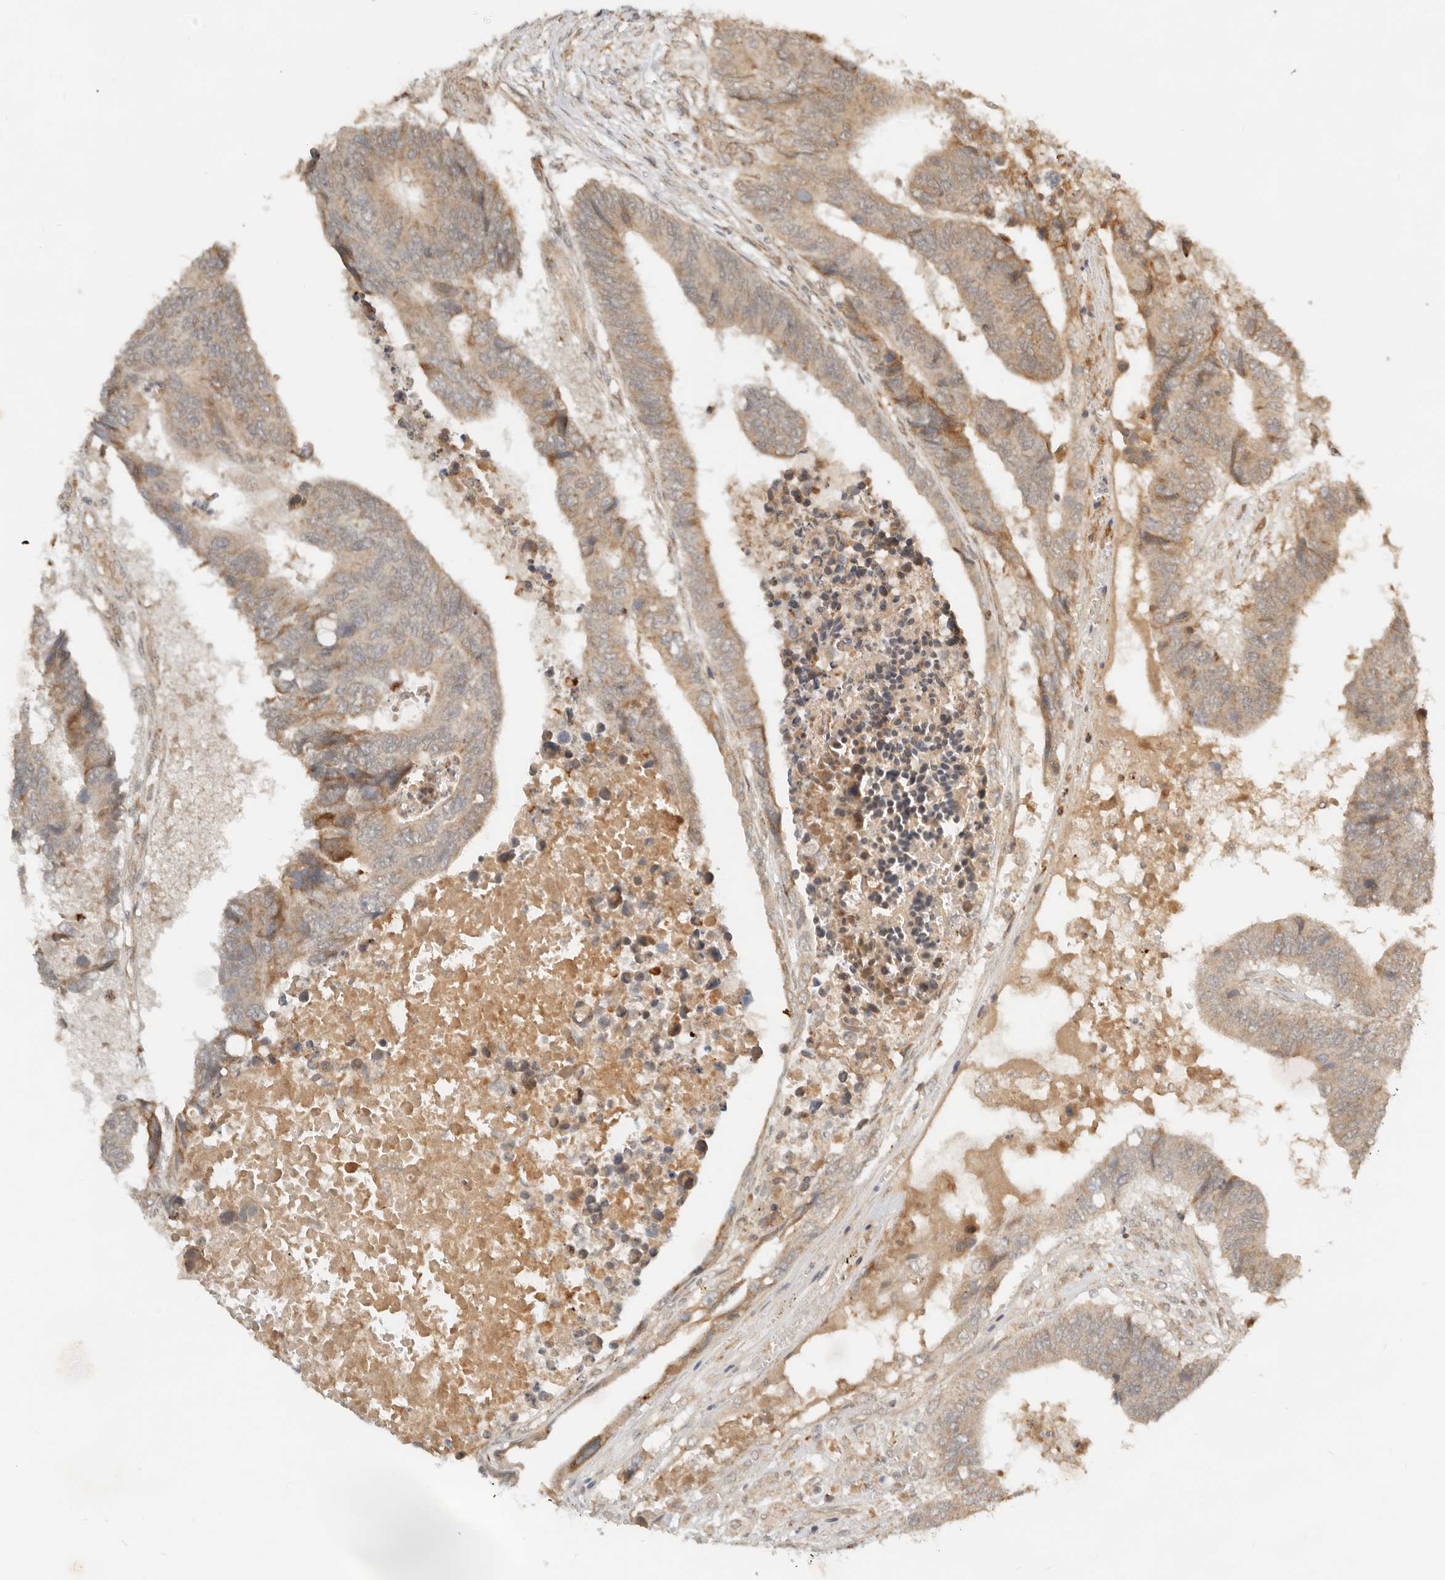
{"staining": {"intensity": "moderate", "quantity": "<25%", "location": "cytoplasmic/membranous"}, "tissue": "colorectal cancer", "cell_type": "Tumor cells", "image_type": "cancer", "snomed": [{"axis": "morphology", "description": "Adenocarcinoma, NOS"}, {"axis": "topography", "description": "Rectum"}], "caption": "Tumor cells demonstrate low levels of moderate cytoplasmic/membranous expression in about <25% of cells in colorectal cancer.", "gene": "BAALC", "patient": {"sex": "male", "age": 84}}